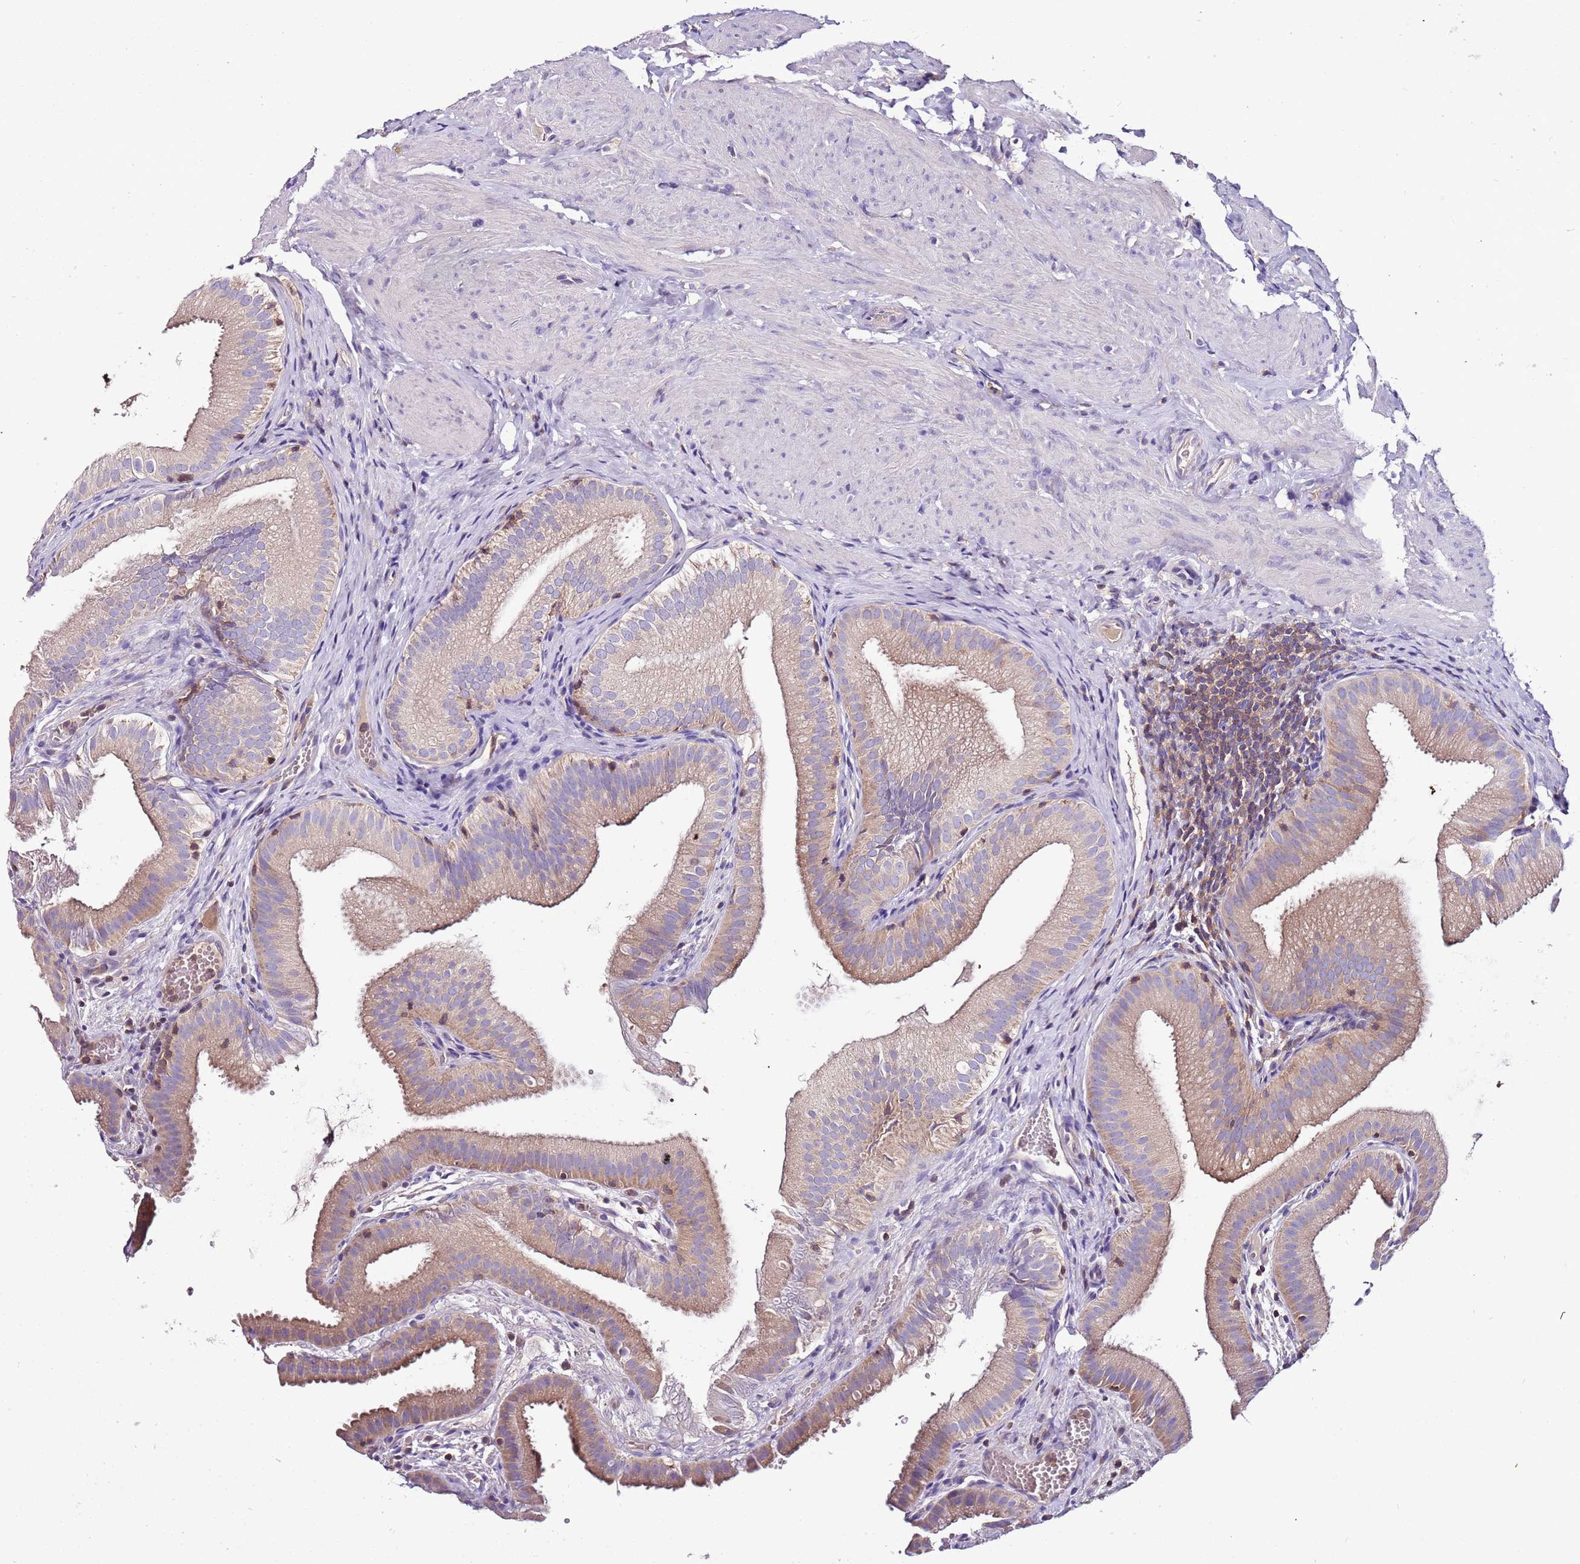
{"staining": {"intensity": "moderate", "quantity": ">75%", "location": "cytoplasmic/membranous"}, "tissue": "gallbladder", "cell_type": "Glandular cells", "image_type": "normal", "snomed": [{"axis": "morphology", "description": "Normal tissue, NOS"}, {"axis": "topography", "description": "Gallbladder"}], "caption": "Immunohistochemistry micrograph of benign gallbladder stained for a protein (brown), which exhibits medium levels of moderate cytoplasmic/membranous positivity in approximately >75% of glandular cells.", "gene": "IGIP", "patient": {"sex": "female", "age": 30}}